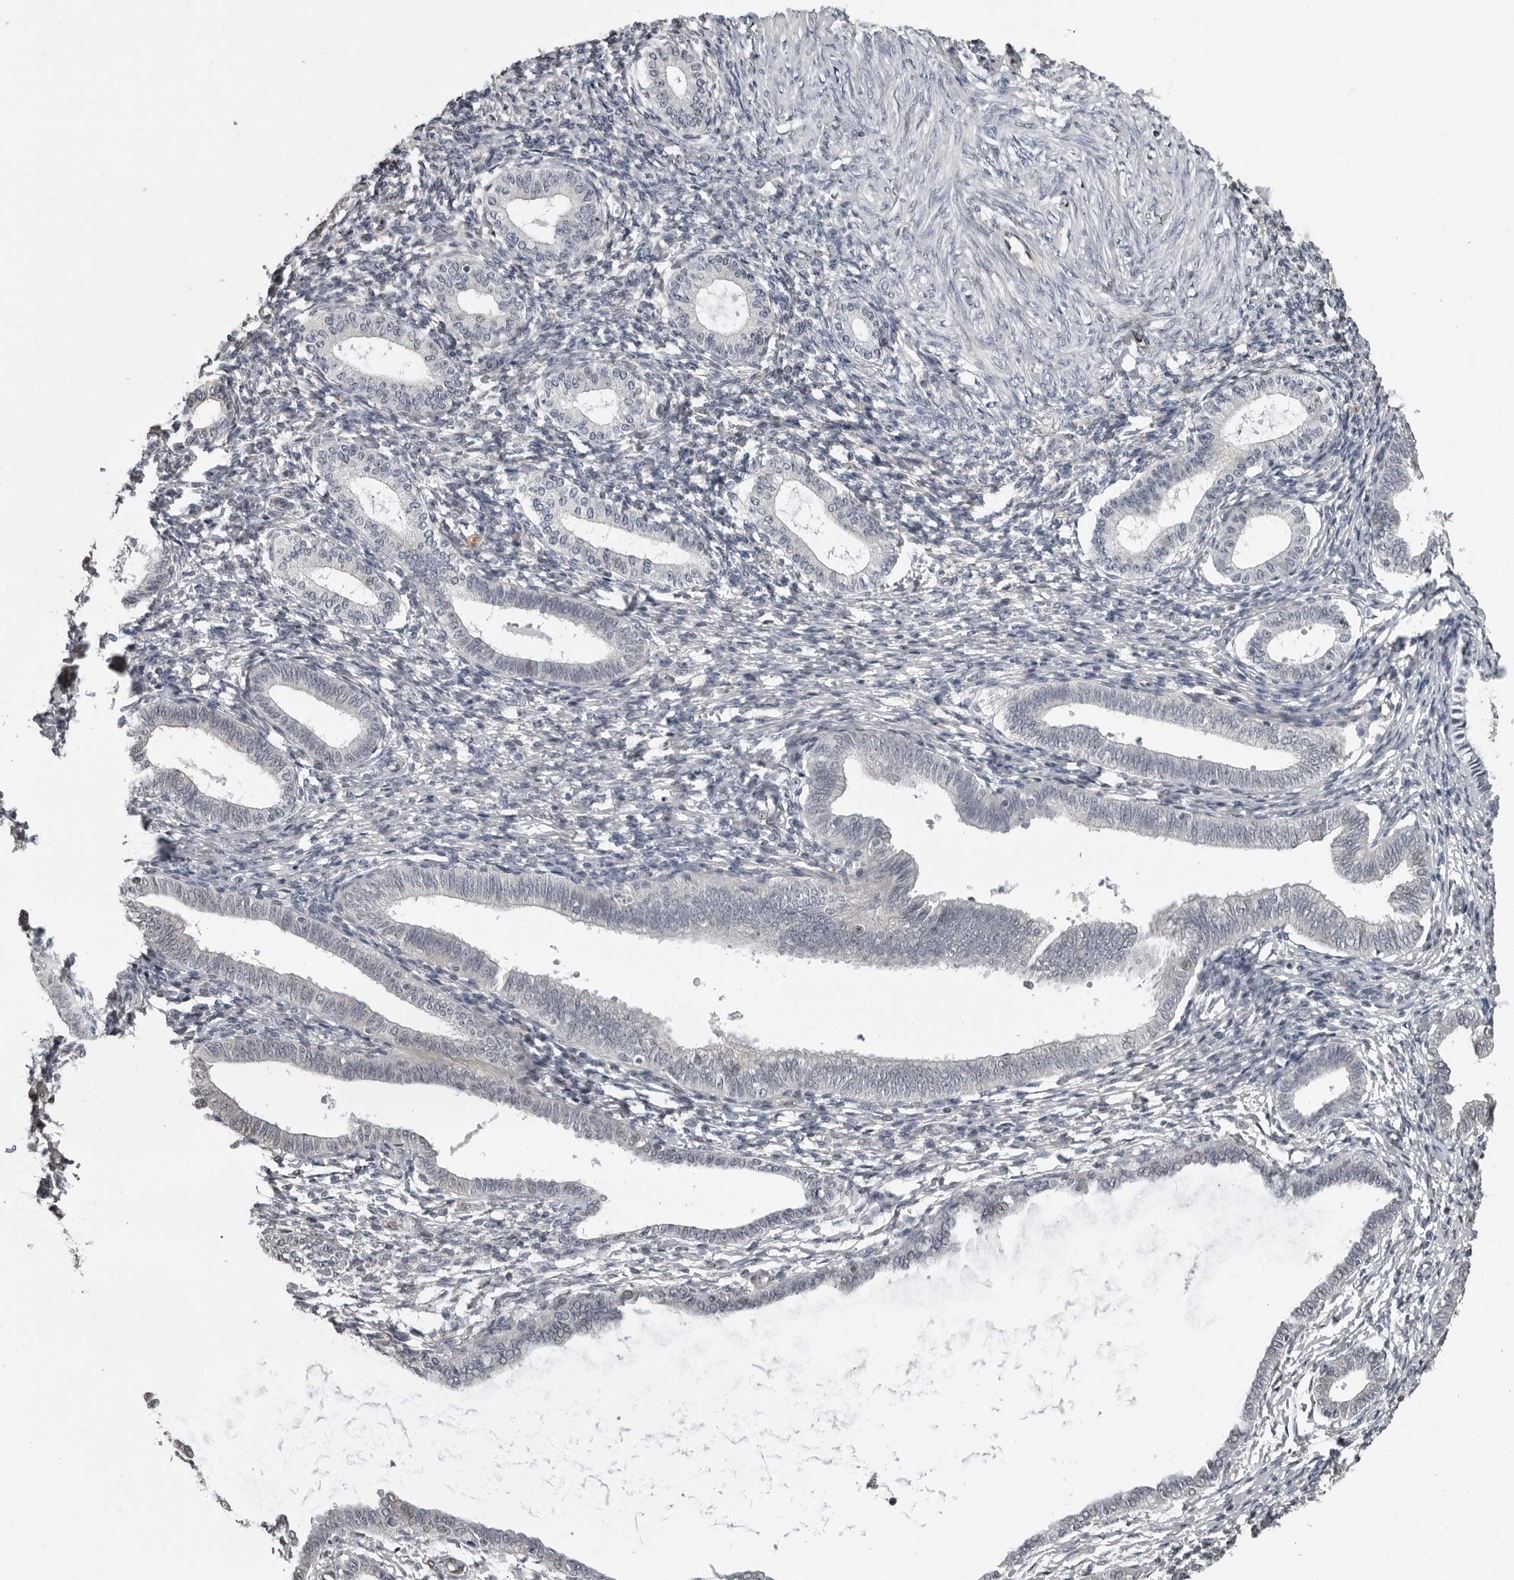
{"staining": {"intensity": "negative", "quantity": "none", "location": "none"}, "tissue": "endometrium", "cell_type": "Cells in endometrial stroma", "image_type": "normal", "snomed": [{"axis": "morphology", "description": "Normal tissue, NOS"}, {"axis": "topography", "description": "Endometrium"}], "caption": "A histopathology image of human endometrium is negative for staining in cells in endometrial stroma. (Brightfield microscopy of DAB IHC at high magnification).", "gene": "PRRX2", "patient": {"sex": "female", "age": 77}}